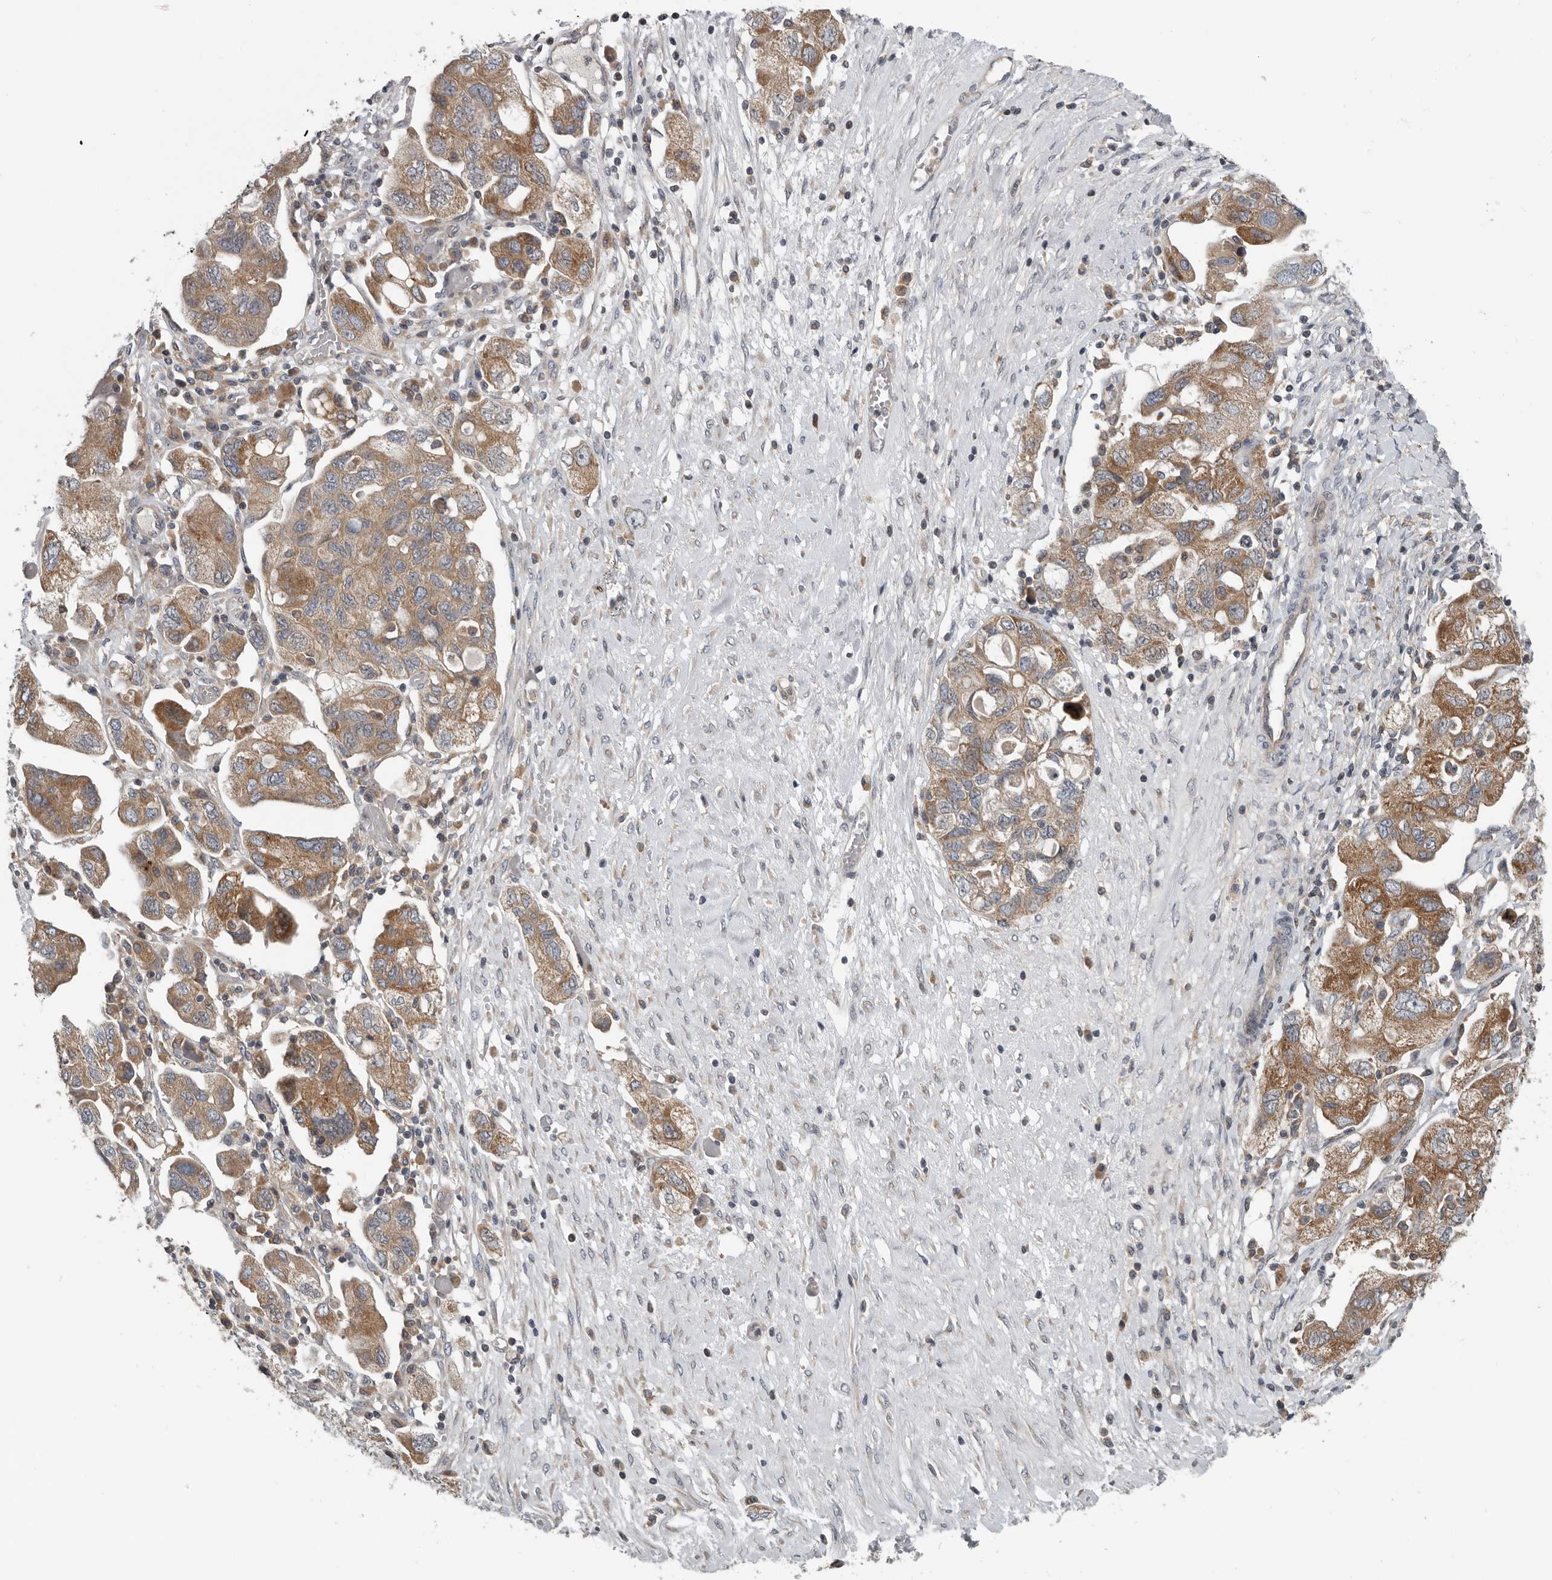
{"staining": {"intensity": "moderate", "quantity": ">75%", "location": "cytoplasmic/membranous"}, "tissue": "ovarian cancer", "cell_type": "Tumor cells", "image_type": "cancer", "snomed": [{"axis": "morphology", "description": "Carcinoma, NOS"}, {"axis": "morphology", "description": "Cystadenocarcinoma, serous, NOS"}, {"axis": "topography", "description": "Ovary"}], "caption": "This image shows immunohistochemistry (IHC) staining of human ovarian cancer (carcinoma), with medium moderate cytoplasmic/membranous staining in approximately >75% of tumor cells.", "gene": "TMEM199", "patient": {"sex": "female", "age": 69}}